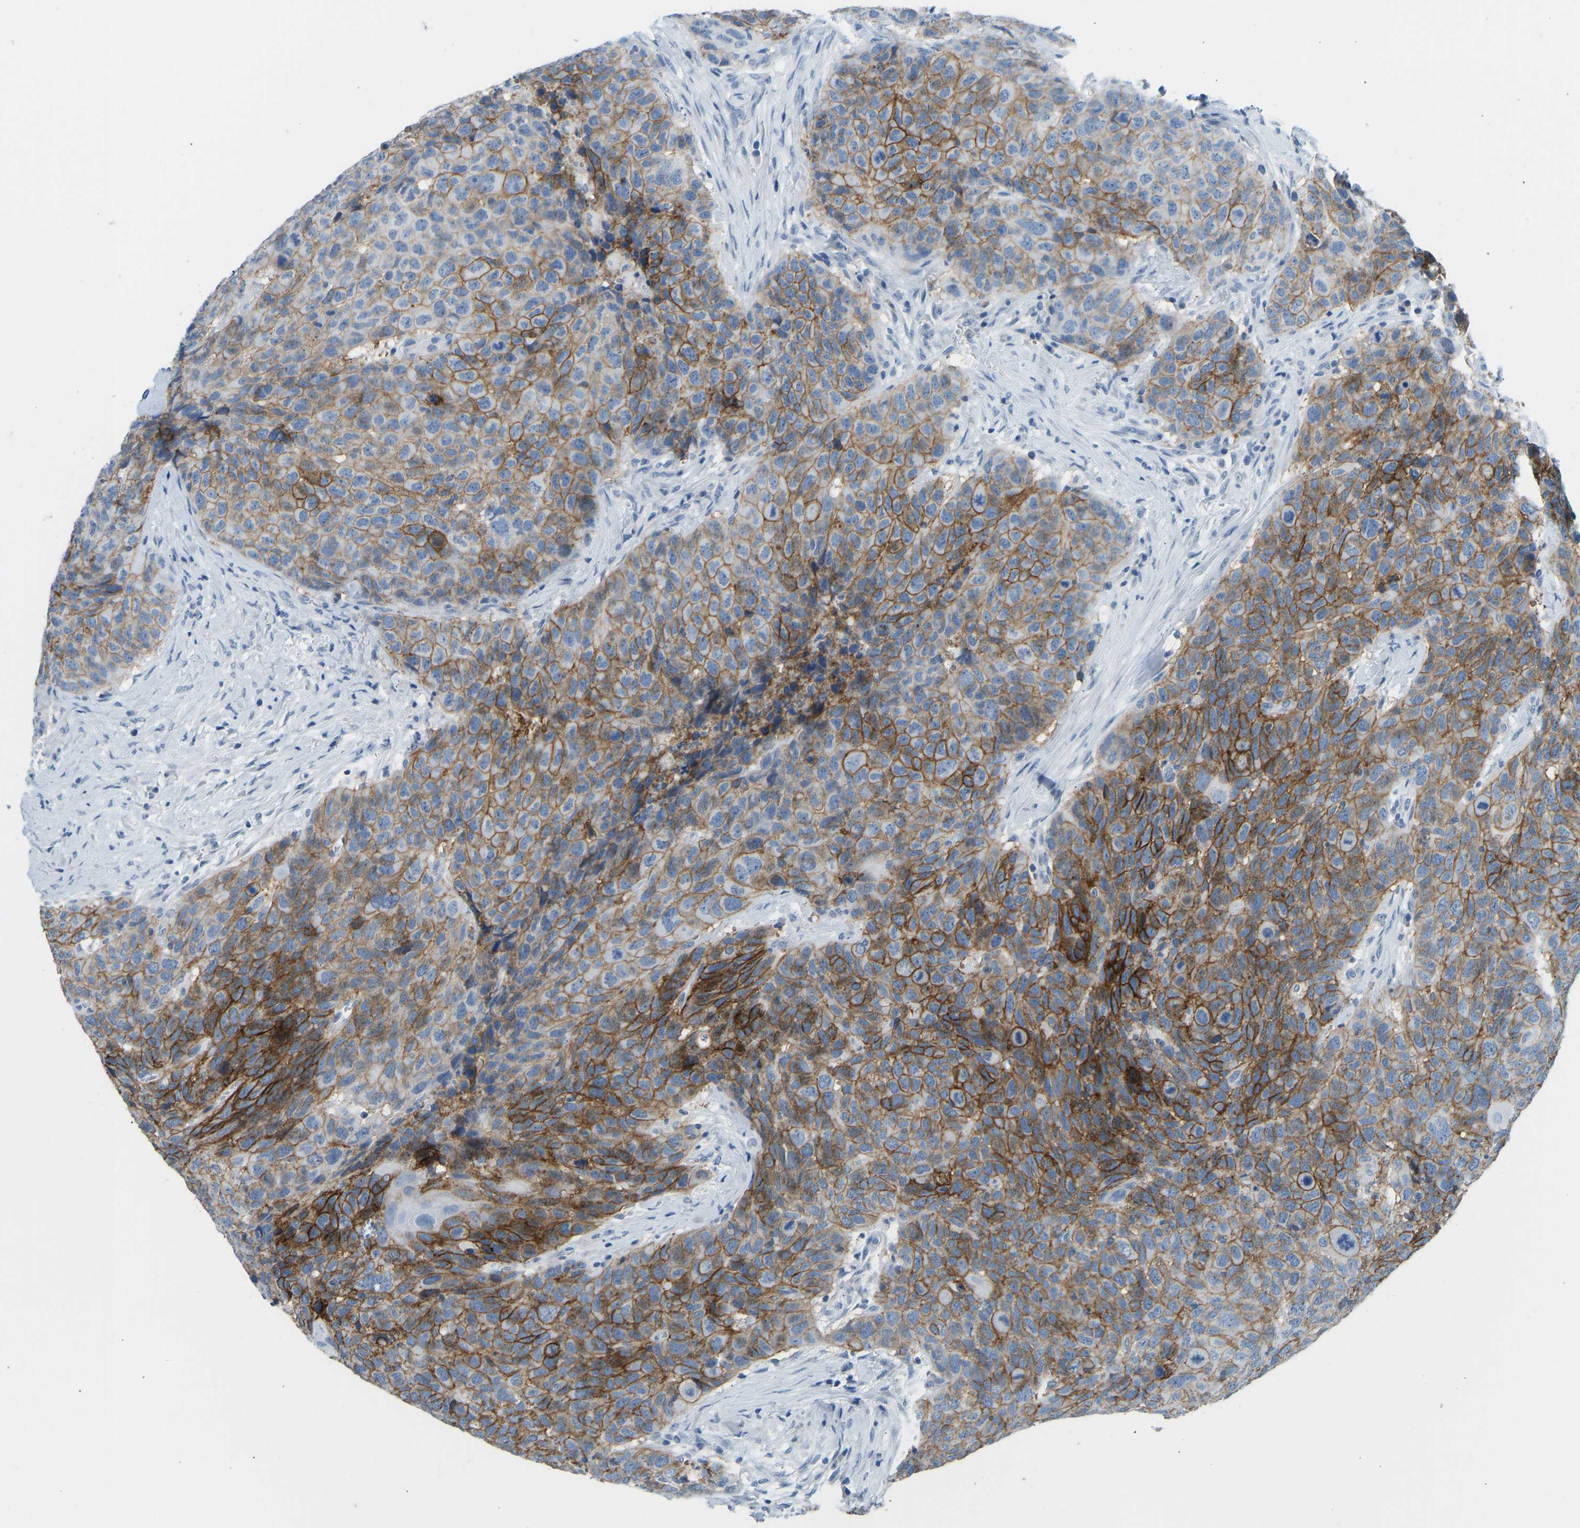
{"staining": {"intensity": "strong", "quantity": ">75%", "location": "cytoplasmic/membranous"}, "tissue": "head and neck cancer", "cell_type": "Tumor cells", "image_type": "cancer", "snomed": [{"axis": "morphology", "description": "Squamous cell carcinoma, NOS"}, {"axis": "topography", "description": "Head-Neck"}], "caption": "The histopathology image reveals a brown stain indicating the presence of a protein in the cytoplasmic/membranous of tumor cells in head and neck cancer (squamous cell carcinoma). Nuclei are stained in blue.", "gene": "ATP1A1", "patient": {"sex": "male", "age": 66}}